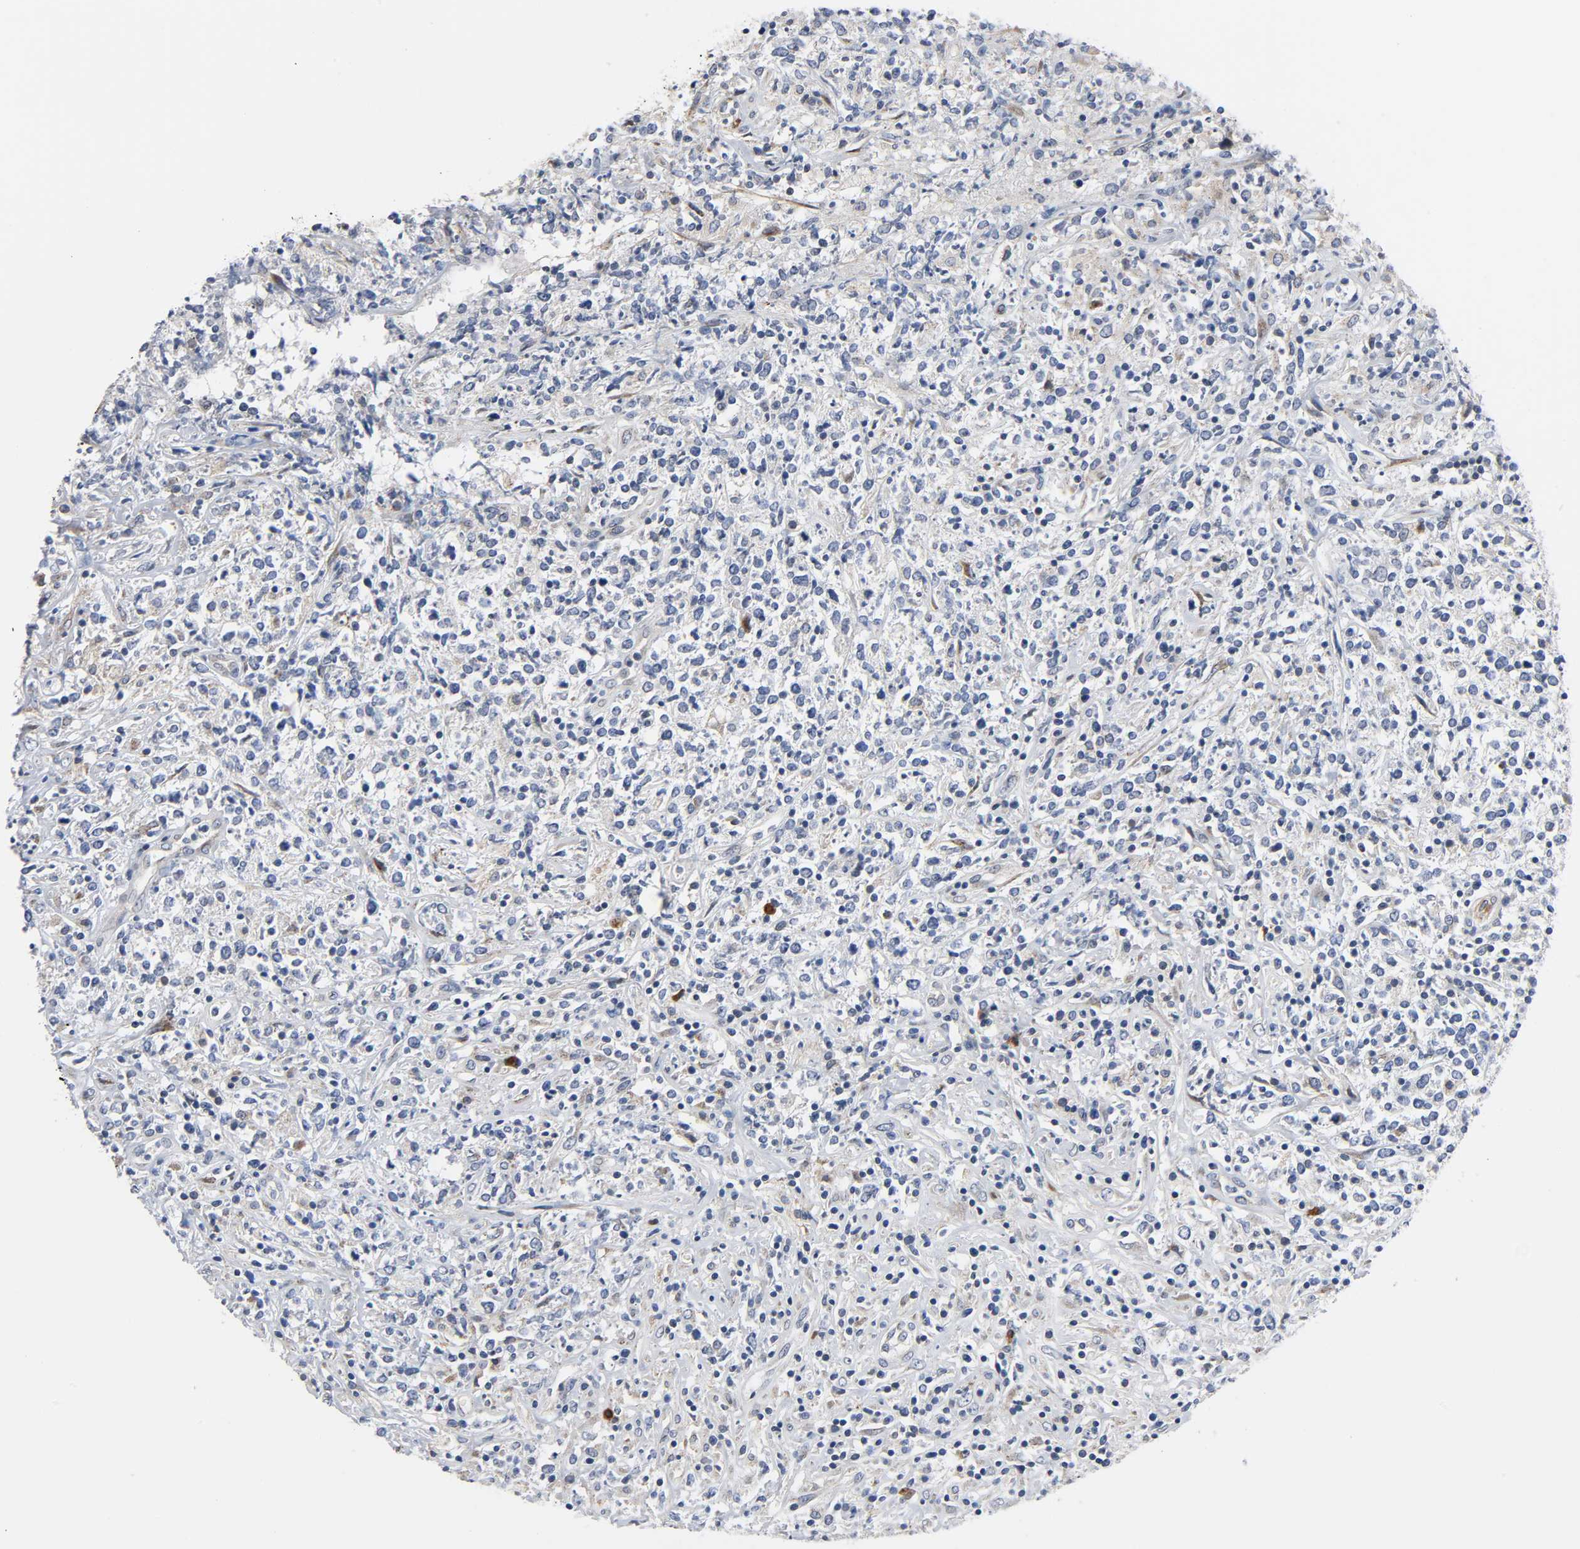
{"staining": {"intensity": "weak", "quantity": "25%-75%", "location": "cytoplasmic/membranous"}, "tissue": "lymphoma", "cell_type": "Tumor cells", "image_type": "cancer", "snomed": [{"axis": "morphology", "description": "Malignant lymphoma, non-Hodgkin's type, High grade"}, {"axis": "topography", "description": "Lymph node"}], "caption": "Immunohistochemical staining of malignant lymphoma, non-Hodgkin's type (high-grade) shows weak cytoplasmic/membranous protein staining in approximately 25%-75% of tumor cells. (Stains: DAB (3,3'-diaminobenzidine) in brown, nuclei in blue, Microscopy: brightfield microscopy at high magnification).", "gene": "ASB6", "patient": {"sex": "female", "age": 84}}